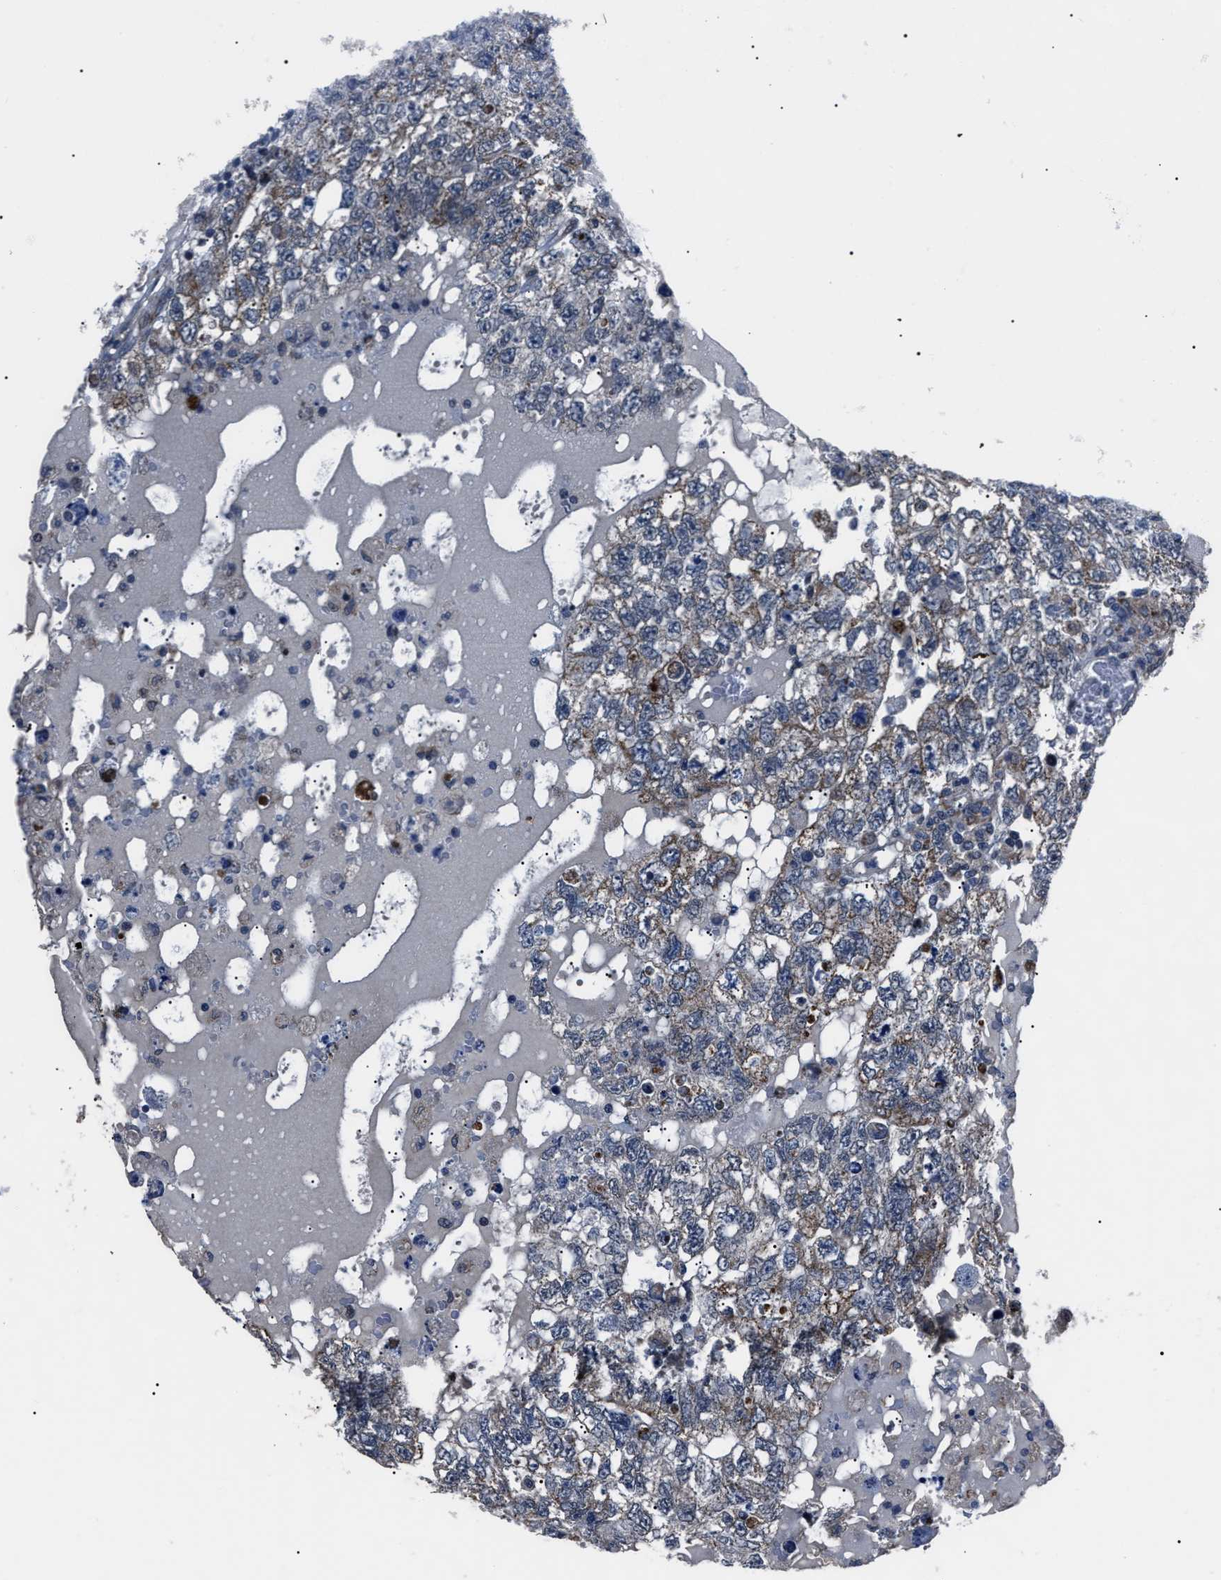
{"staining": {"intensity": "moderate", "quantity": "<25%", "location": "cytoplasmic/membranous"}, "tissue": "testis cancer", "cell_type": "Tumor cells", "image_type": "cancer", "snomed": [{"axis": "morphology", "description": "Carcinoma, Embryonal, NOS"}, {"axis": "topography", "description": "Testis"}], "caption": "Immunohistochemical staining of human testis cancer (embryonal carcinoma) displays low levels of moderate cytoplasmic/membranous protein staining in approximately <25% of tumor cells.", "gene": "LRRC14", "patient": {"sex": "male", "age": 36}}